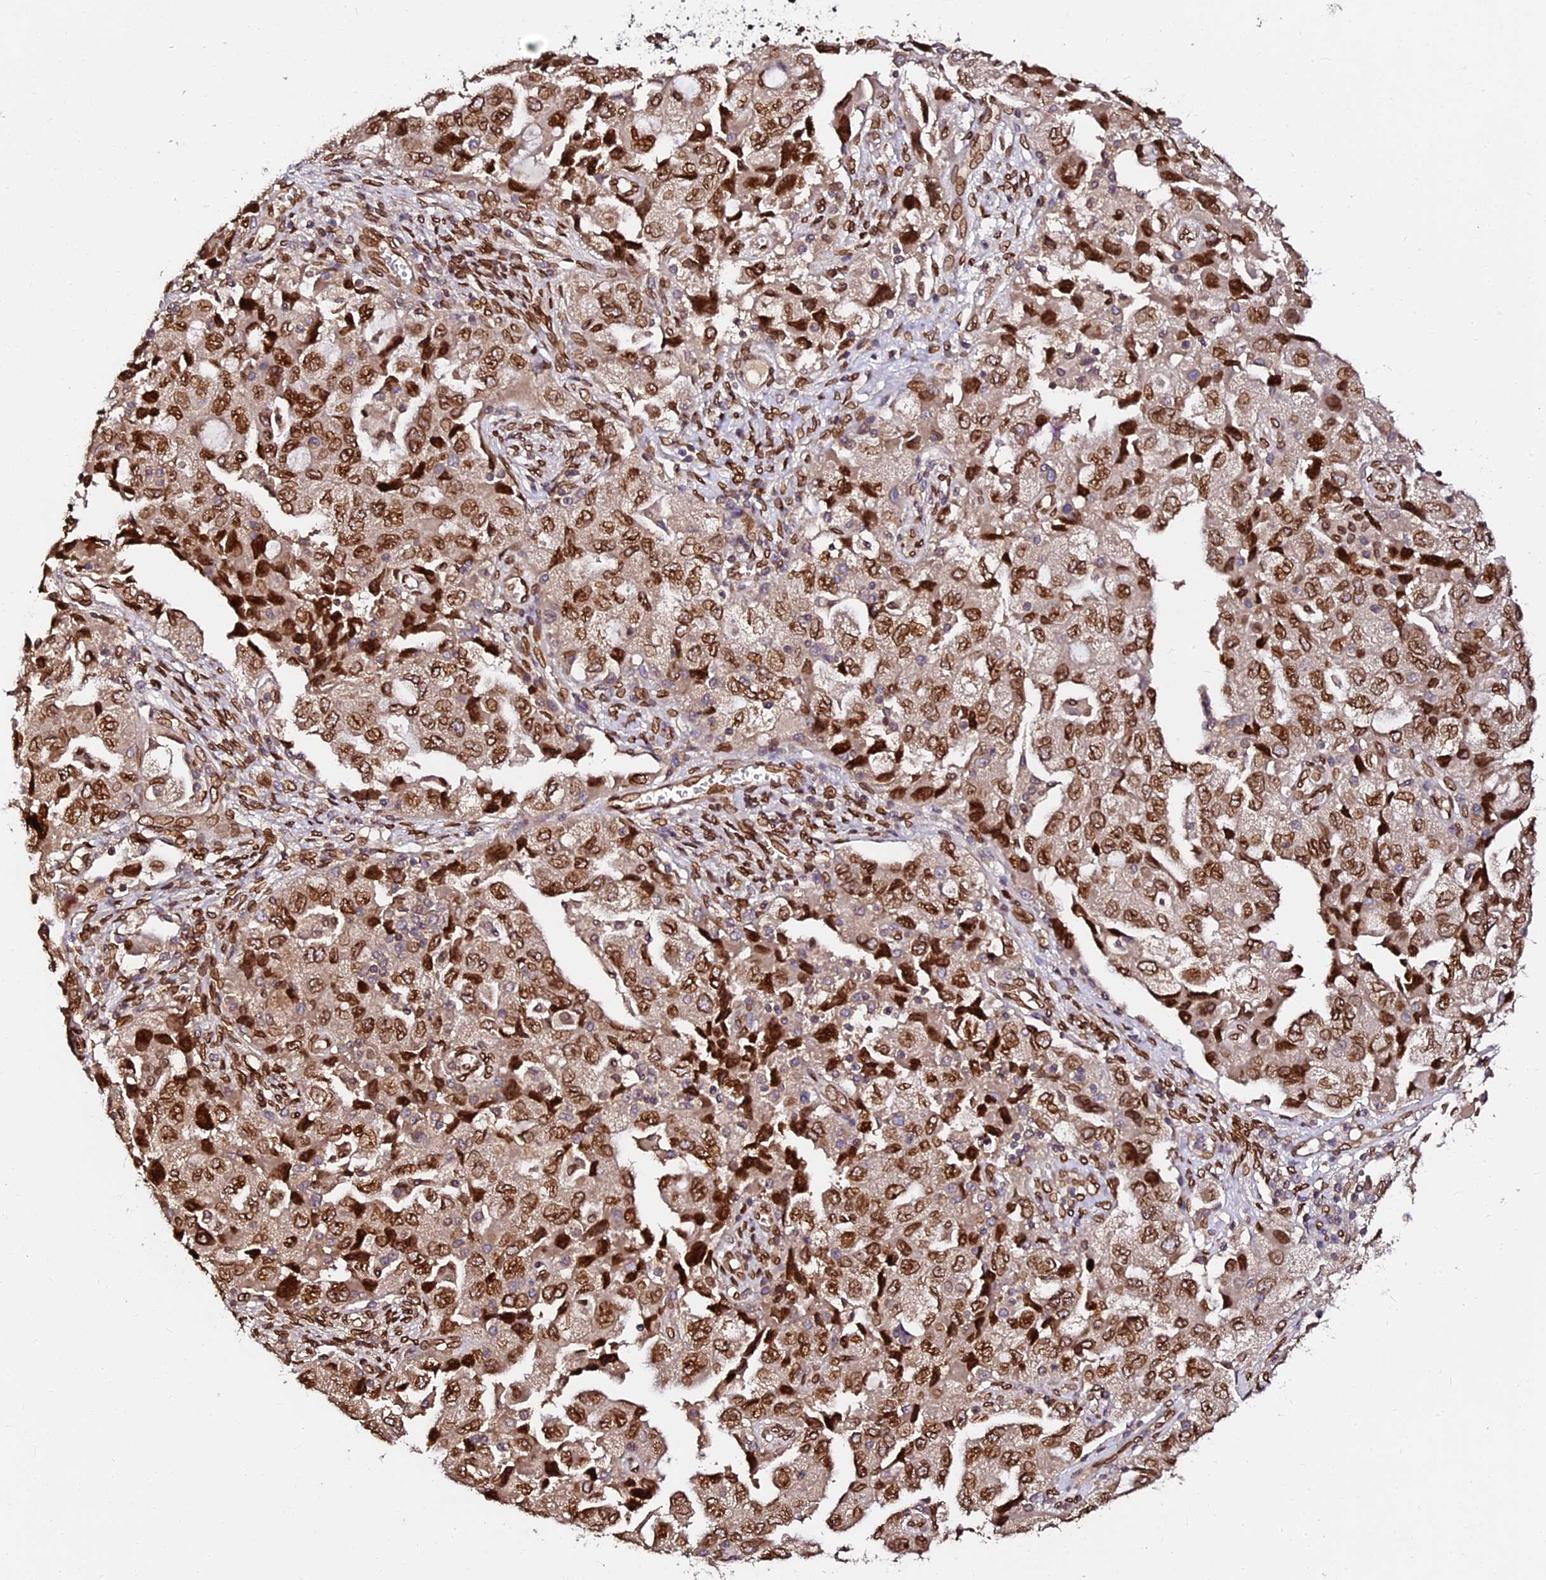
{"staining": {"intensity": "strong", "quantity": ">75%", "location": "cytoplasmic/membranous,nuclear"}, "tissue": "ovarian cancer", "cell_type": "Tumor cells", "image_type": "cancer", "snomed": [{"axis": "morphology", "description": "Carcinoma, NOS"}, {"axis": "morphology", "description": "Cystadenocarcinoma, serous, NOS"}, {"axis": "topography", "description": "Ovary"}], "caption": "This is a micrograph of immunohistochemistry (IHC) staining of ovarian cancer (serous cystadenocarcinoma), which shows strong staining in the cytoplasmic/membranous and nuclear of tumor cells.", "gene": "ANAPC5", "patient": {"sex": "female", "age": 69}}